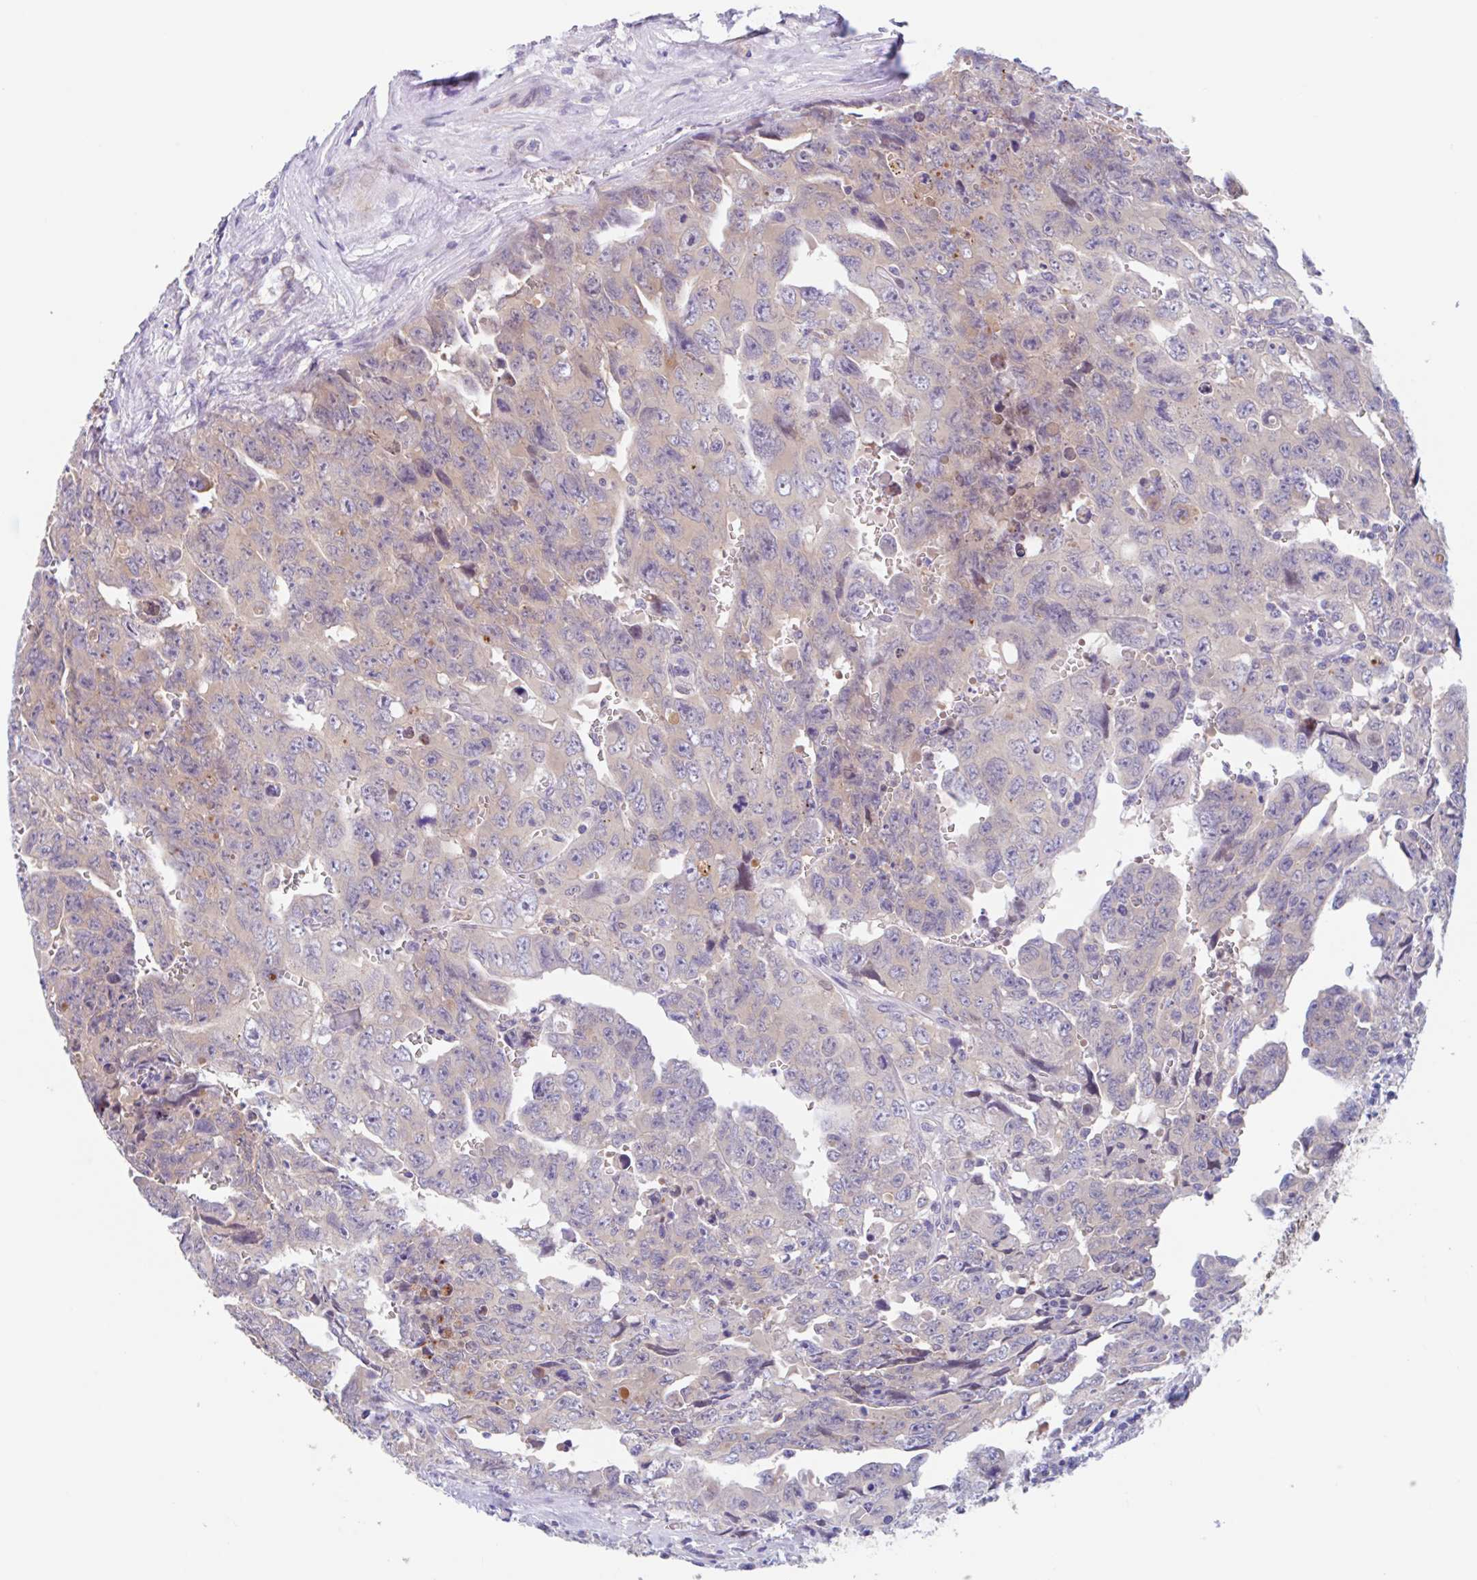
{"staining": {"intensity": "weak", "quantity": "<25%", "location": "cytoplasmic/membranous"}, "tissue": "testis cancer", "cell_type": "Tumor cells", "image_type": "cancer", "snomed": [{"axis": "morphology", "description": "Carcinoma, Embryonal, NOS"}, {"axis": "topography", "description": "Testis"}], "caption": "DAB (3,3'-diaminobenzidine) immunohistochemical staining of embryonal carcinoma (testis) demonstrates no significant staining in tumor cells.", "gene": "TMEM86A", "patient": {"sex": "male", "age": 24}}